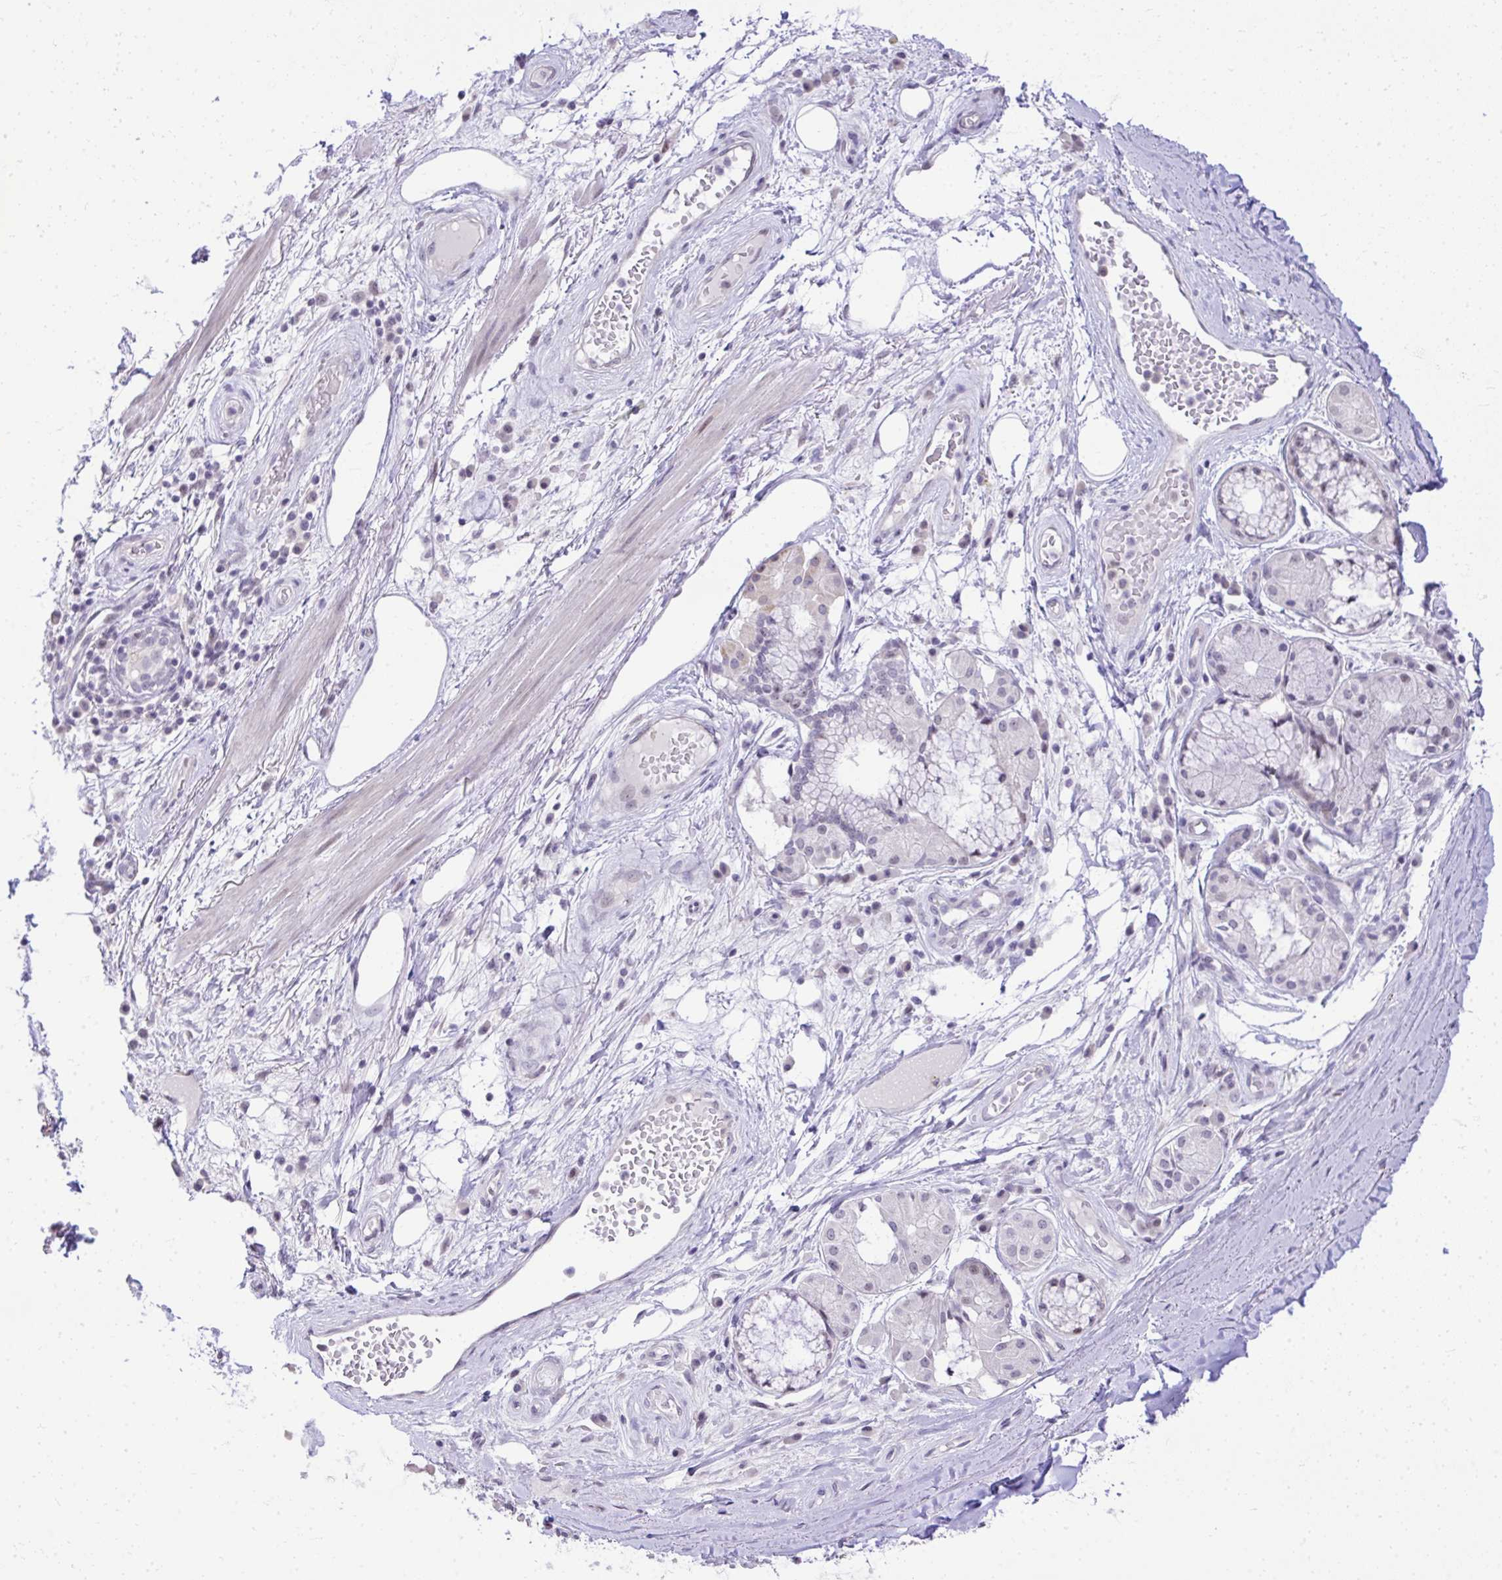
{"staining": {"intensity": "negative", "quantity": "none", "location": "none"}, "tissue": "adipose tissue", "cell_type": "Adipocytes", "image_type": "normal", "snomed": [{"axis": "morphology", "description": "Normal tissue, NOS"}, {"axis": "topography", "description": "Cartilage tissue"}, {"axis": "topography", "description": "Bronchus"}], "caption": "IHC micrograph of benign adipose tissue: adipose tissue stained with DAB shows no significant protein positivity in adipocytes.", "gene": "EID3", "patient": {"sex": "male", "age": 64}}